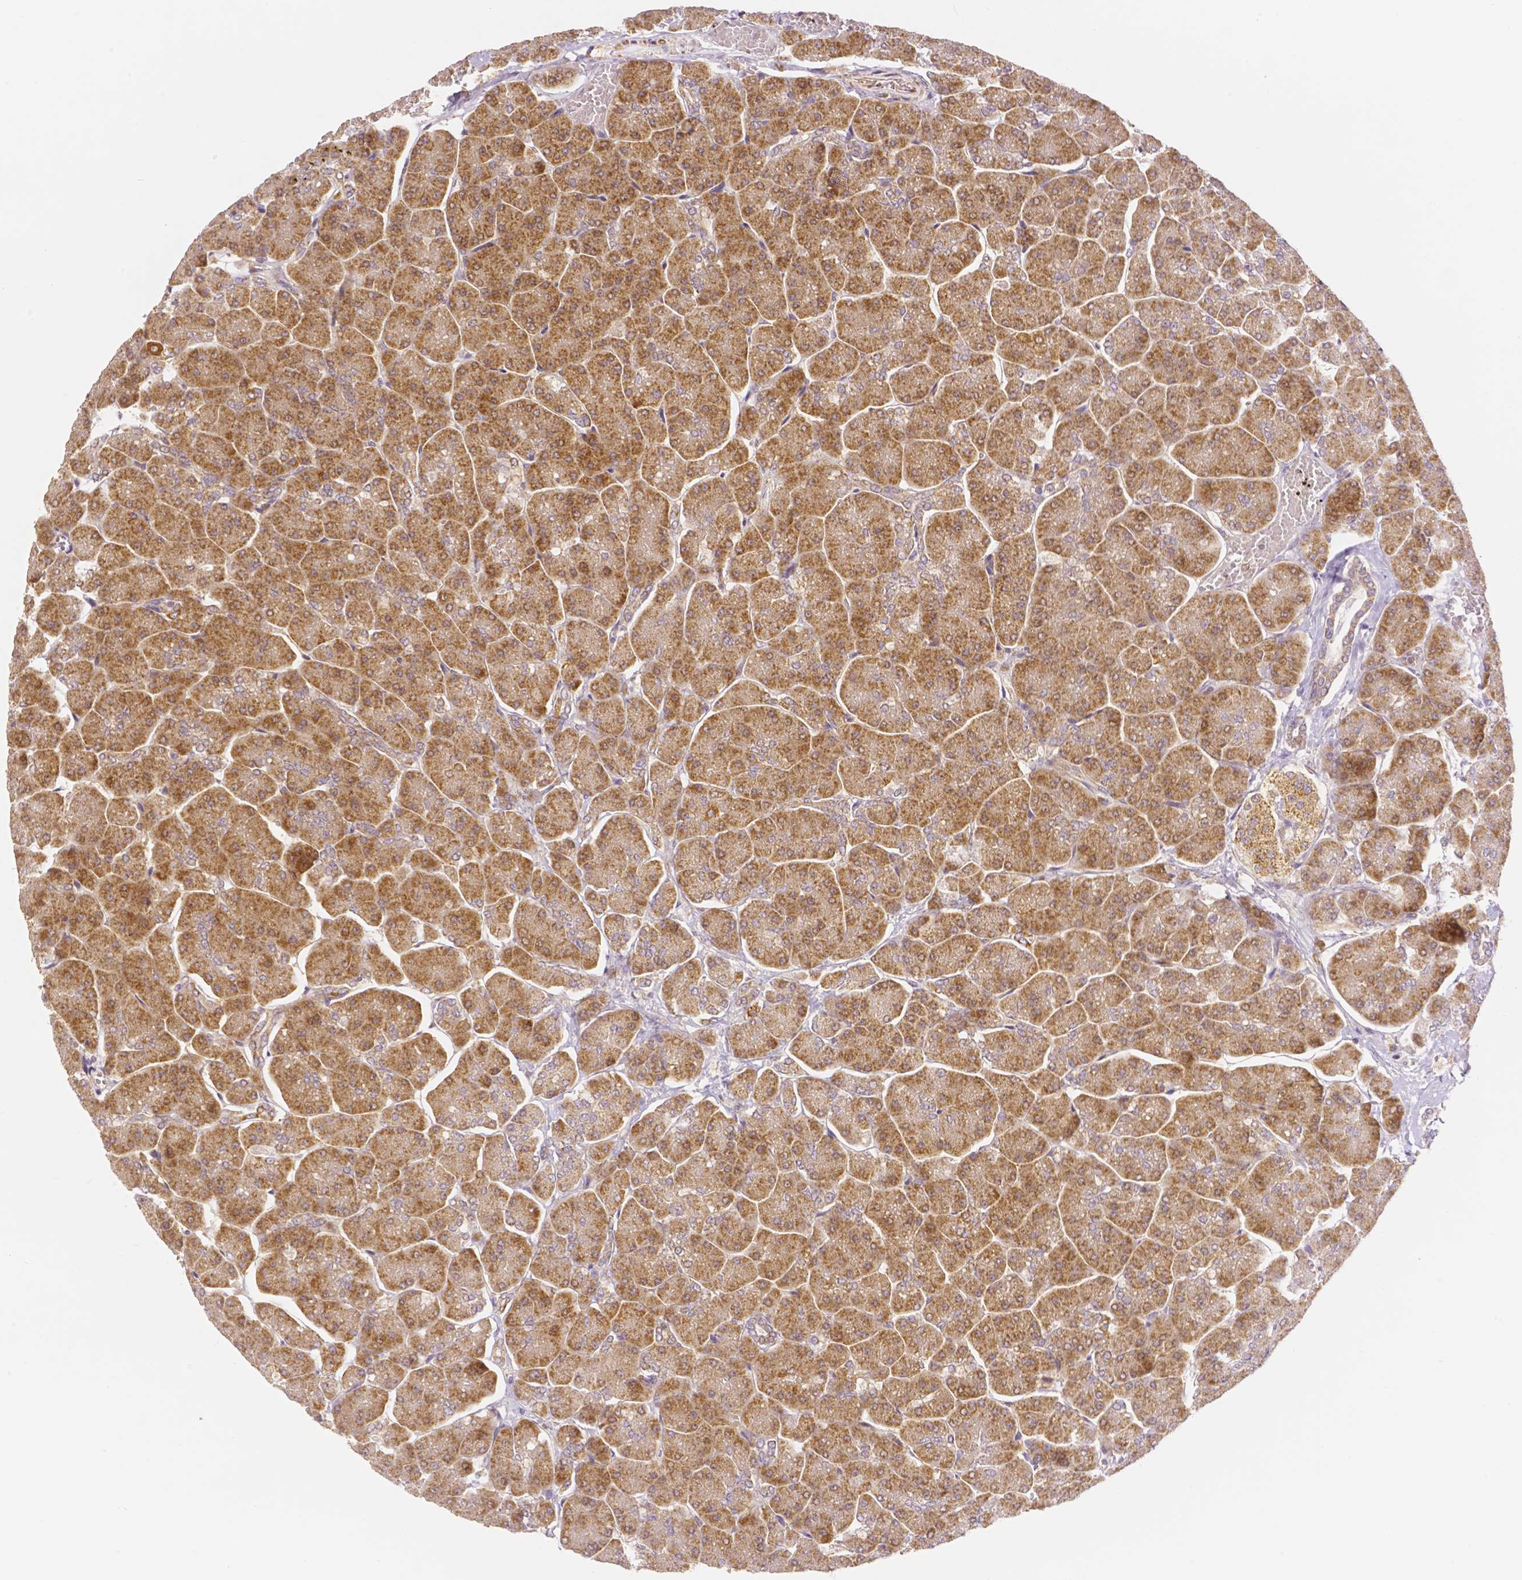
{"staining": {"intensity": "strong", "quantity": ">75%", "location": "cytoplasmic/membranous"}, "tissue": "pancreas", "cell_type": "Exocrine glandular cells", "image_type": "normal", "snomed": [{"axis": "morphology", "description": "Normal tissue, NOS"}, {"axis": "topography", "description": "Pancreas"}, {"axis": "topography", "description": "Peripheral nerve tissue"}], "caption": "Immunohistochemical staining of unremarkable pancreas exhibits >75% levels of strong cytoplasmic/membranous protein expression in about >75% of exocrine glandular cells.", "gene": "RHOT1", "patient": {"sex": "male", "age": 54}}